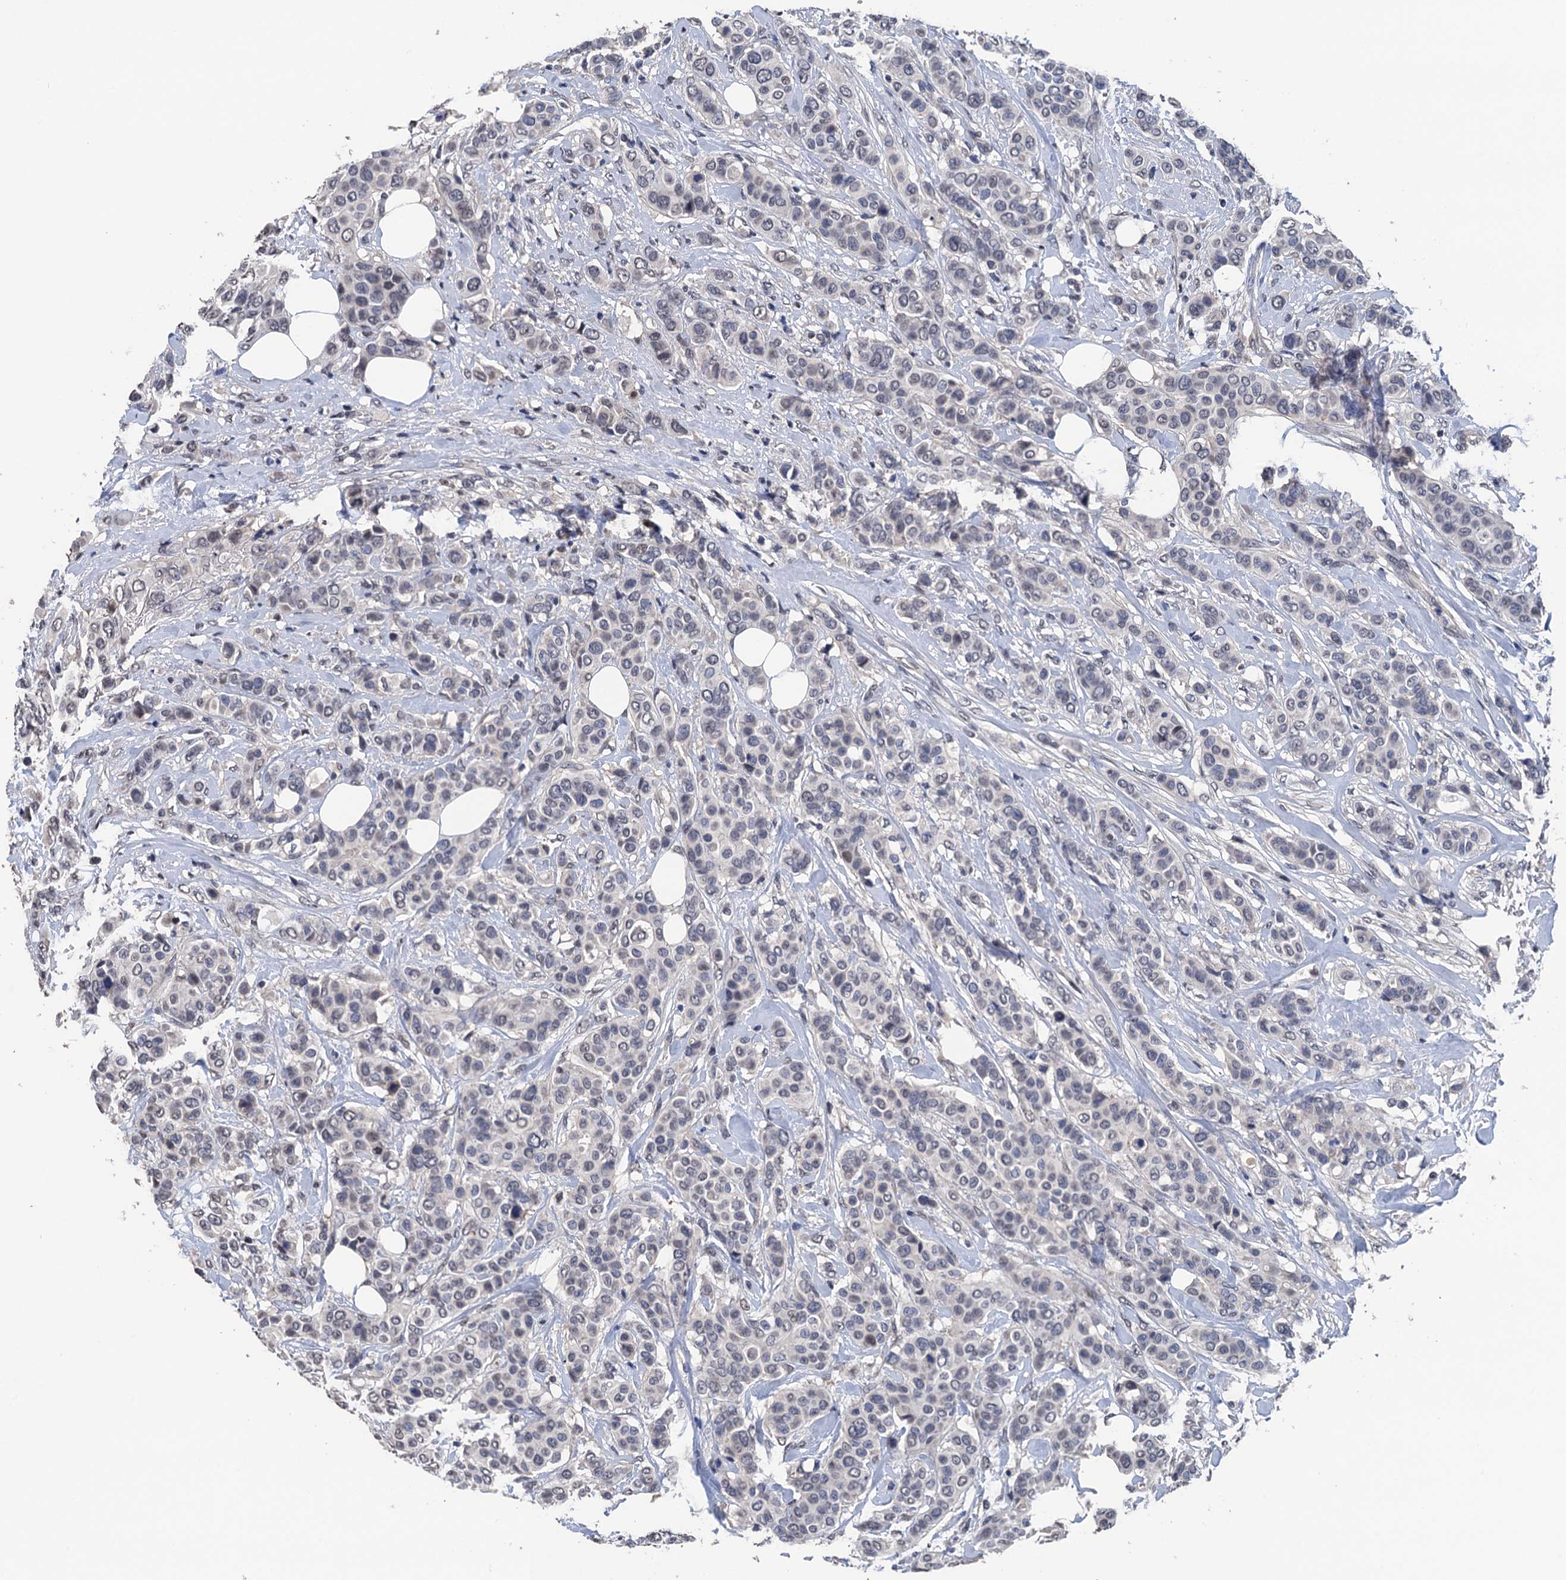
{"staining": {"intensity": "negative", "quantity": "none", "location": "none"}, "tissue": "breast cancer", "cell_type": "Tumor cells", "image_type": "cancer", "snomed": [{"axis": "morphology", "description": "Lobular carcinoma"}, {"axis": "topography", "description": "Breast"}], "caption": "This image is of breast cancer stained with immunohistochemistry to label a protein in brown with the nuclei are counter-stained blue. There is no expression in tumor cells. (Brightfield microscopy of DAB (3,3'-diaminobenzidine) IHC at high magnification).", "gene": "ART5", "patient": {"sex": "female", "age": 51}}